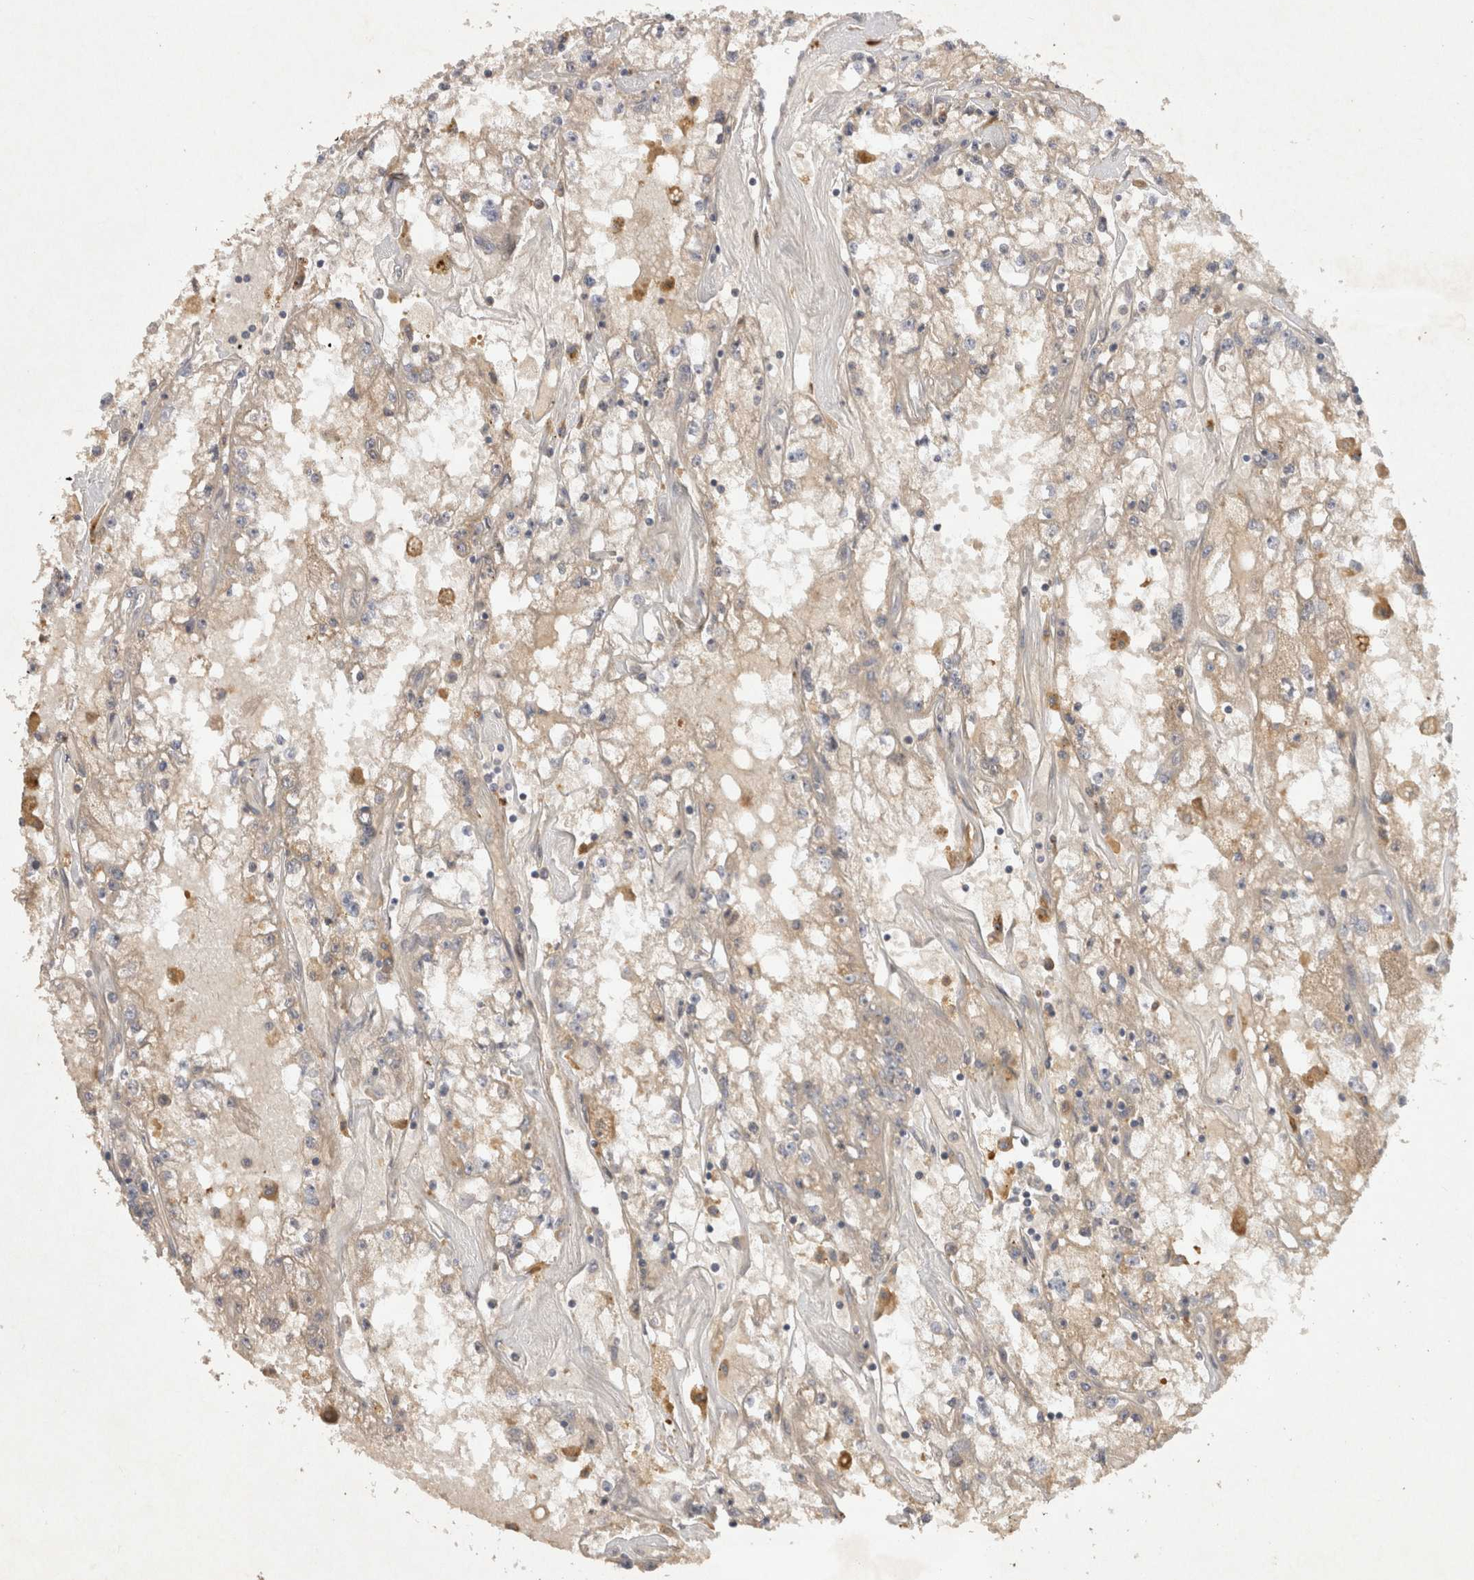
{"staining": {"intensity": "weak", "quantity": ">75%", "location": "cytoplasmic/membranous"}, "tissue": "renal cancer", "cell_type": "Tumor cells", "image_type": "cancer", "snomed": [{"axis": "morphology", "description": "Adenocarcinoma, NOS"}, {"axis": "topography", "description": "Kidney"}], "caption": "The photomicrograph shows immunohistochemical staining of renal cancer. There is weak cytoplasmic/membranous staining is seen in approximately >75% of tumor cells. The staining is performed using DAB (3,3'-diaminobenzidine) brown chromogen to label protein expression. The nuclei are counter-stained blue using hematoxylin.", "gene": "PPP1R42", "patient": {"sex": "male", "age": 56}}